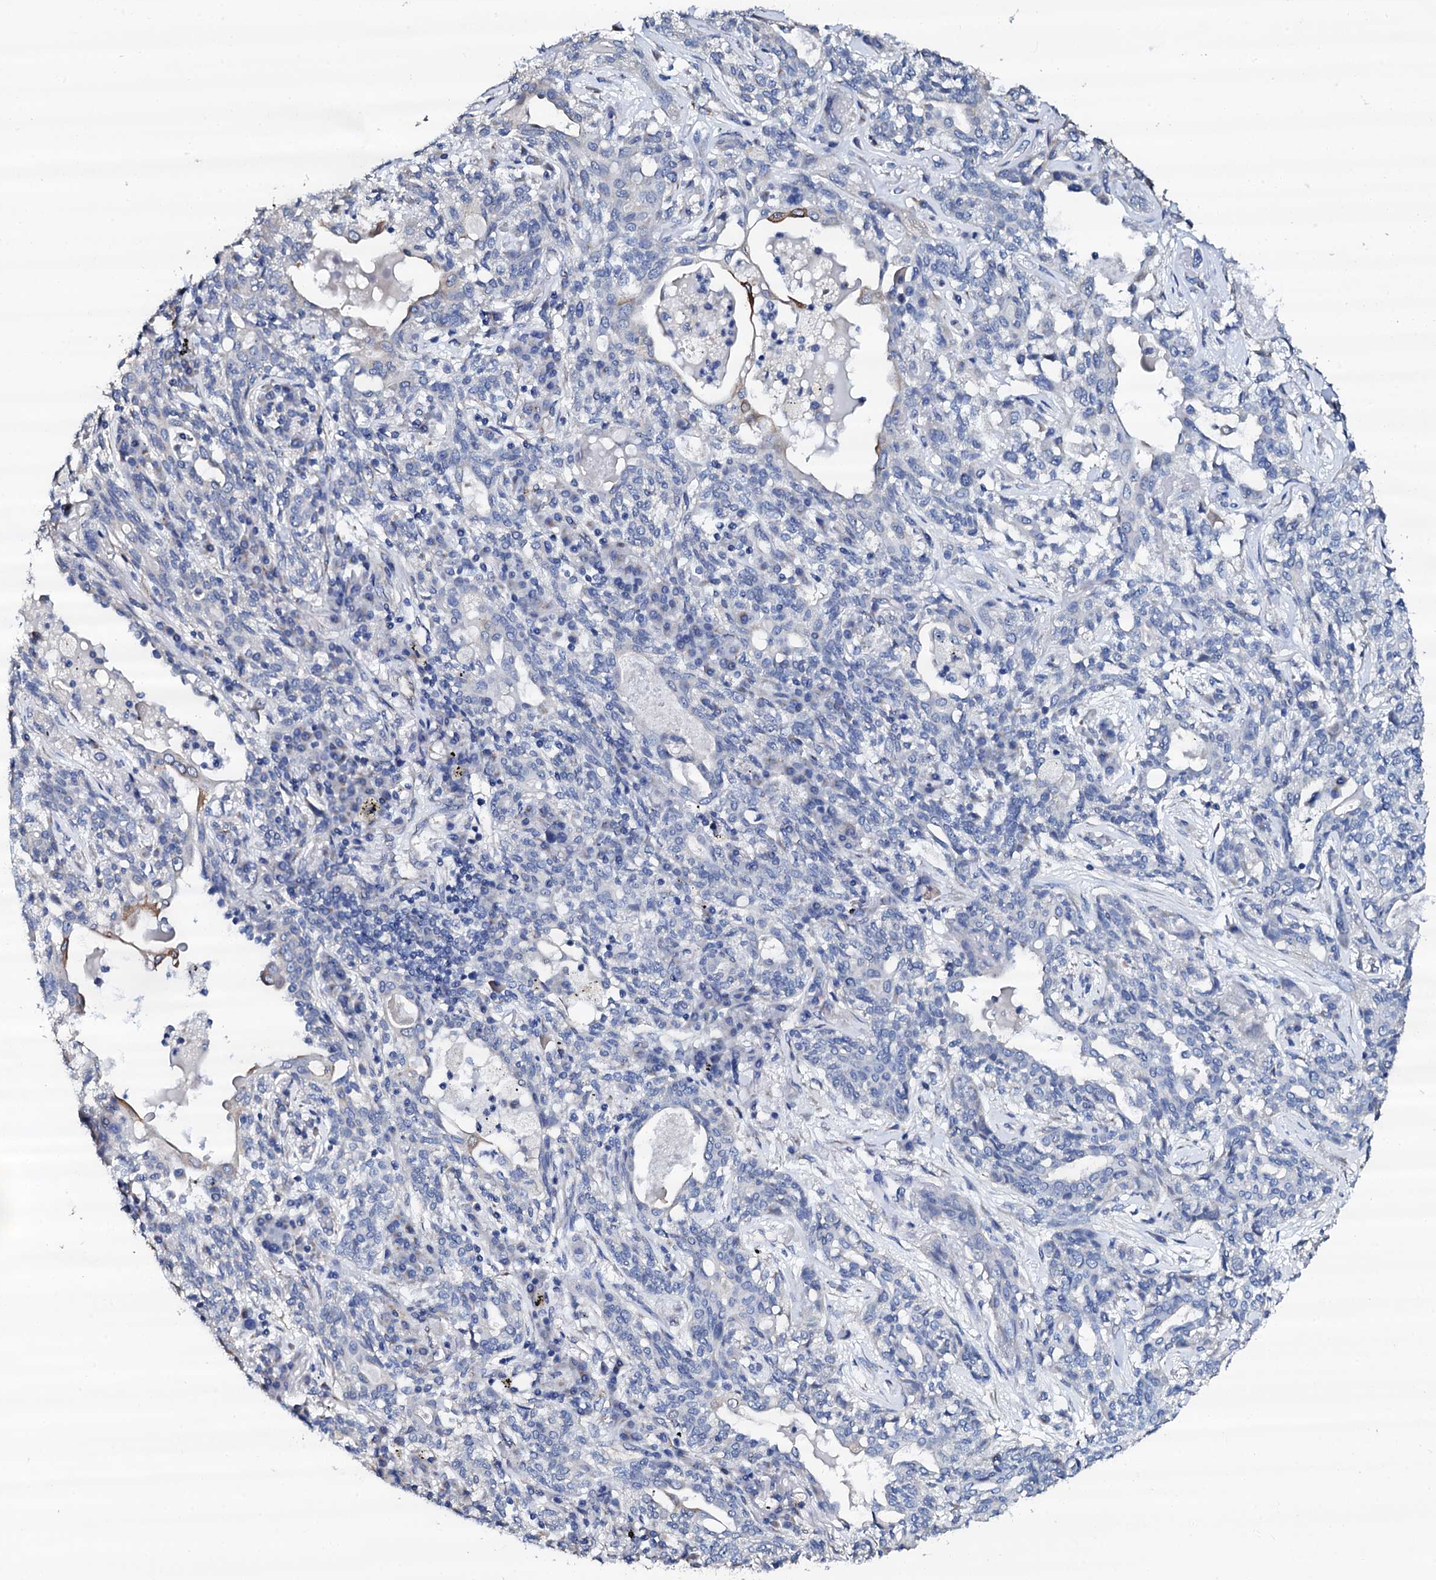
{"staining": {"intensity": "negative", "quantity": "none", "location": "none"}, "tissue": "lung cancer", "cell_type": "Tumor cells", "image_type": "cancer", "snomed": [{"axis": "morphology", "description": "Squamous cell carcinoma, NOS"}, {"axis": "topography", "description": "Lung"}], "caption": "Tumor cells show no significant positivity in squamous cell carcinoma (lung). Brightfield microscopy of immunohistochemistry stained with DAB (brown) and hematoxylin (blue), captured at high magnification.", "gene": "AKAP3", "patient": {"sex": "female", "age": 70}}